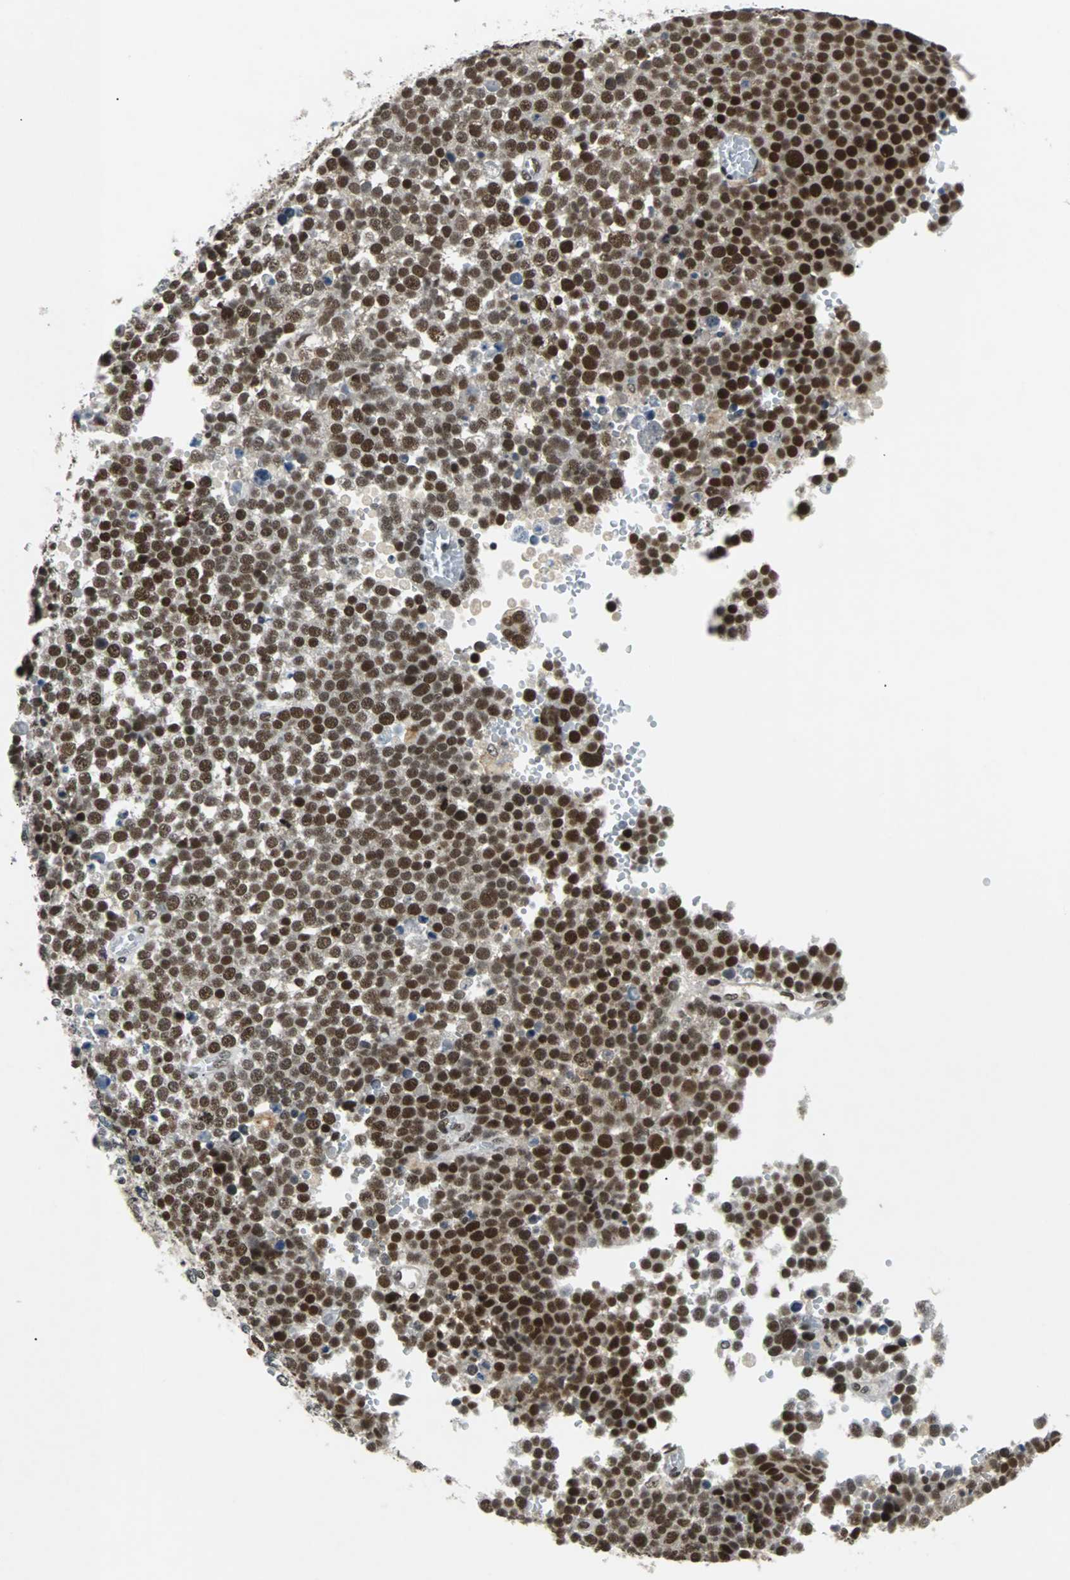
{"staining": {"intensity": "strong", "quantity": ">75%", "location": "nuclear"}, "tissue": "testis cancer", "cell_type": "Tumor cells", "image_type": "cancer", "snomed": [{"axis": "morphology", "description": "Seminoma, NOS"}, {"axis": "topography", "description": "Testis"}], "caption": "Testis seminoma stained with a protein marker shows strong staining in tumor cells.", "gene": "GATAD2A", "patient": {"sex": "male", "age": 71}}